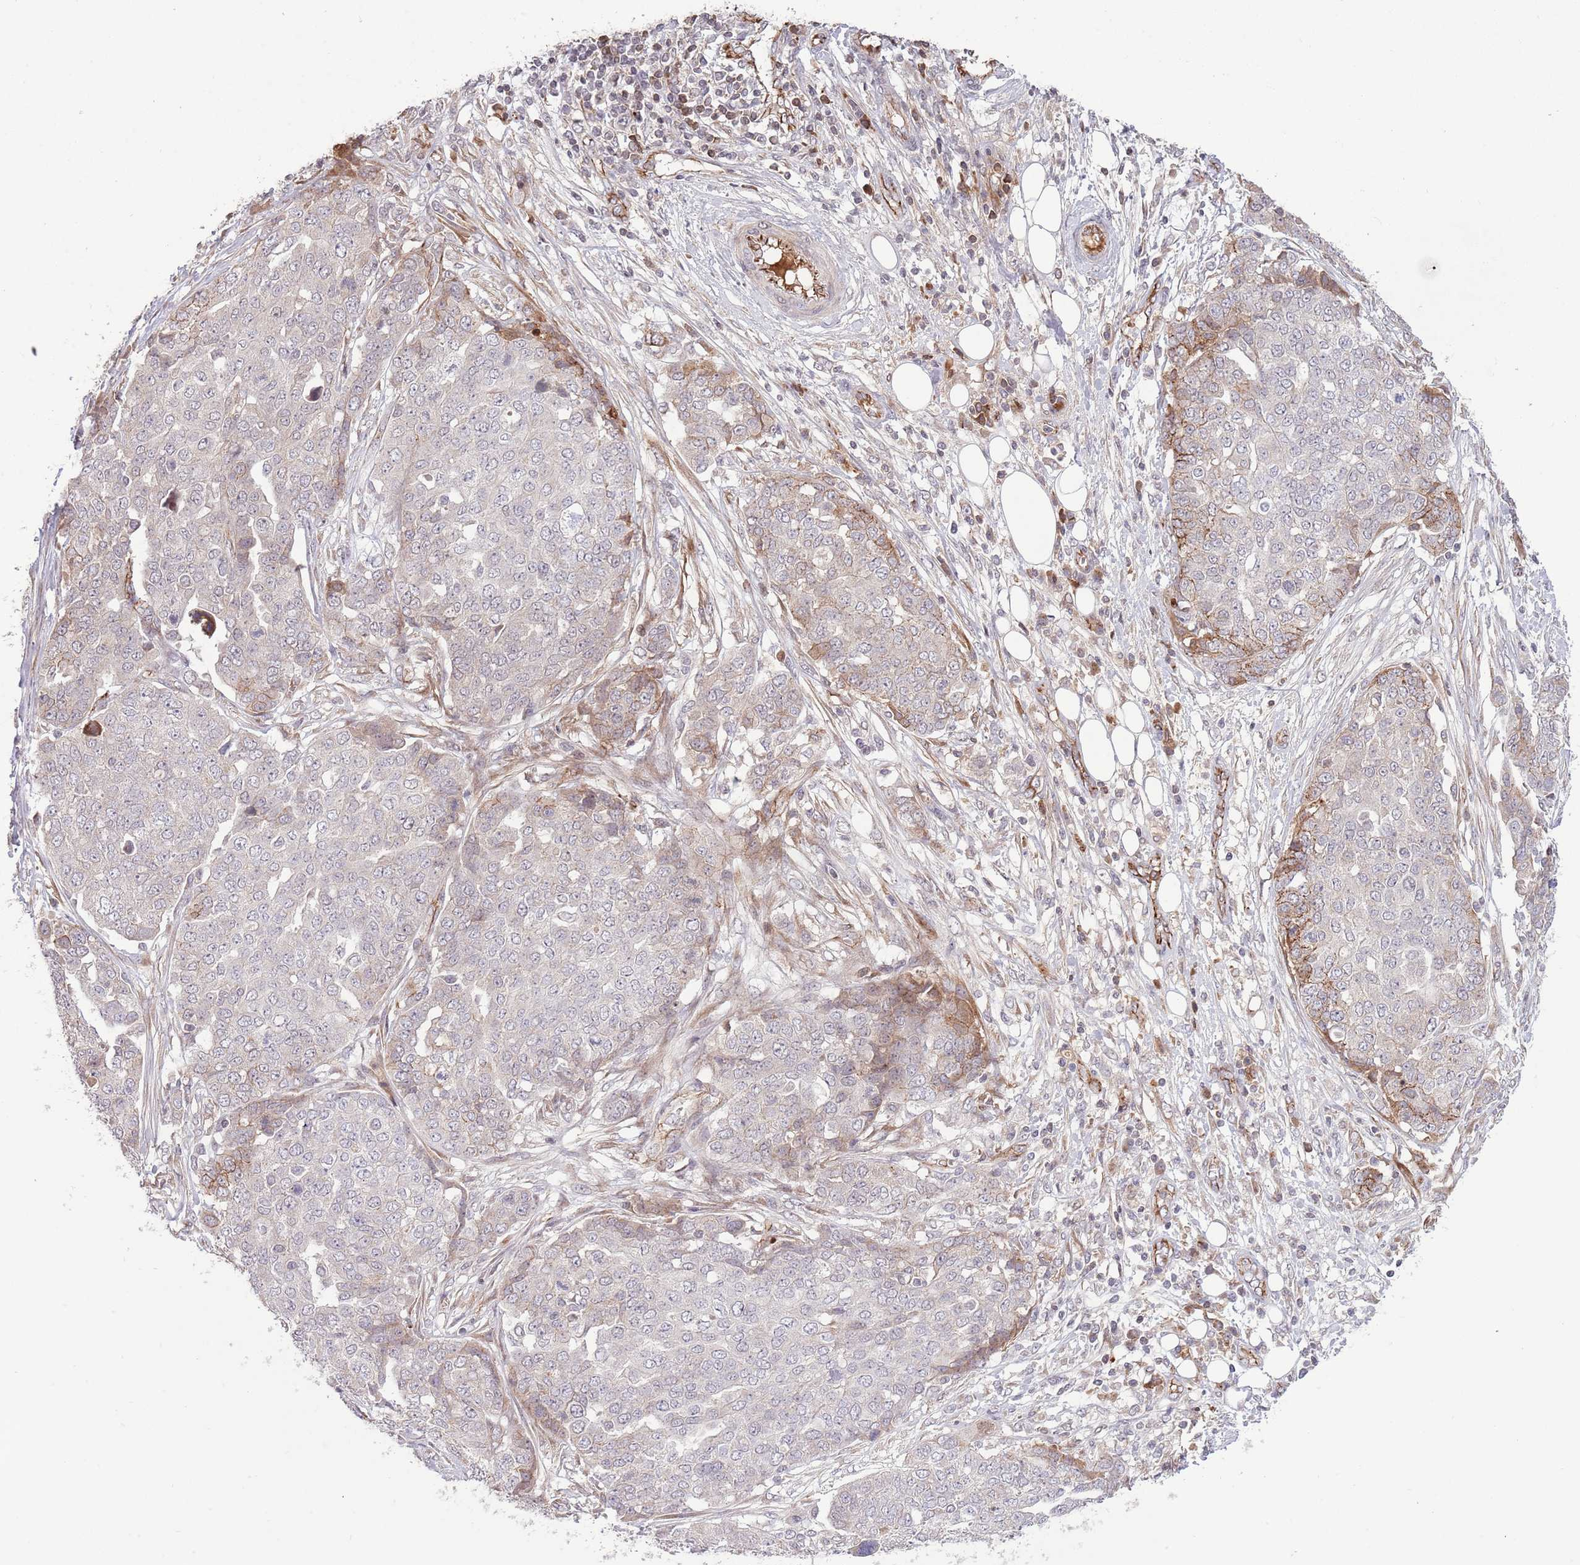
{"staining": {"intensity": "weak", "quantity": "<25%", "location": "cytoplasmic/membranous"}, "tissue": "ovarian cancer", "cell_type": "Tumor cells", "image_type": "cancer", "snomed": [{"axis": "morphology", "description": "Cystadenocarcinoma, serous, NOS"}, {"axis": "topography", "description": "Soft tissue"}, {"axis": "topography", "description": "Ovary"}], "caption": "This is a micrograph of immunohistochemistry staining of serous cystadenocarcinoma (ovarian), which shows no positivity in tumor cells. (Brightfield microscopy of DAB immunohistochemistry (IHC) at high magnification).", "gene": "DPP10", "patient": {"sex": "female", "age": 57}}